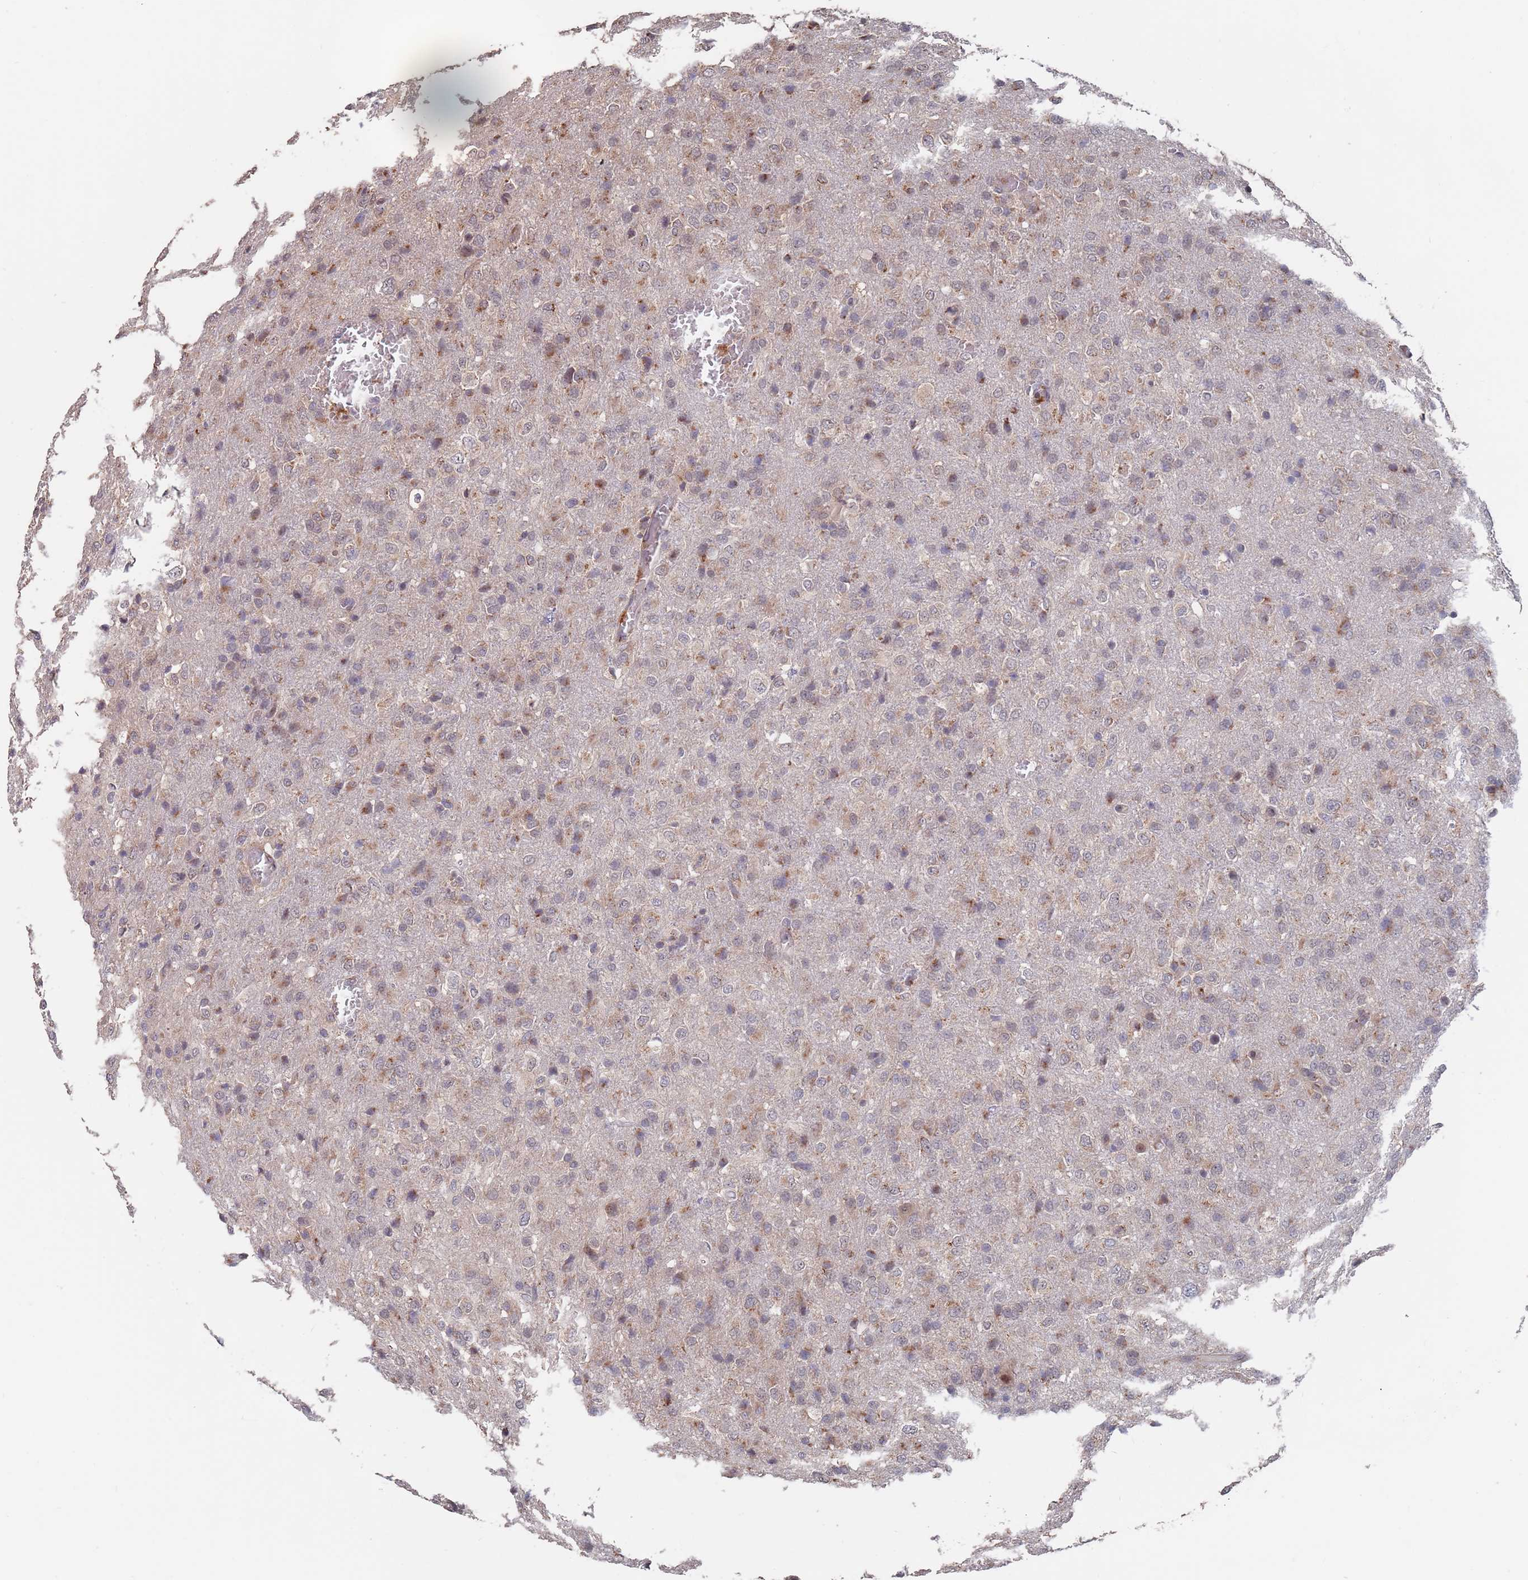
{"staining": {"intensity": "weak", "quantity": "25%-75%", "location": "cytoplasmic/membranous"}, "tissue": "glioma", "cell_type": "Tumor cells", "image_type": "cancer", "snomed": [{"axis": "morphology", "description": "Glioma, malignant, High grade"}, {"axis": "topography", "description": "Brain"}], "caption": "High-grade glioma (malignant) stained for a protein demonstrates weak cytoplasmic/membranous positivity in tumor cells.", "gene": "UNC45A", "patient": {"sex": "female", "age": 74}}